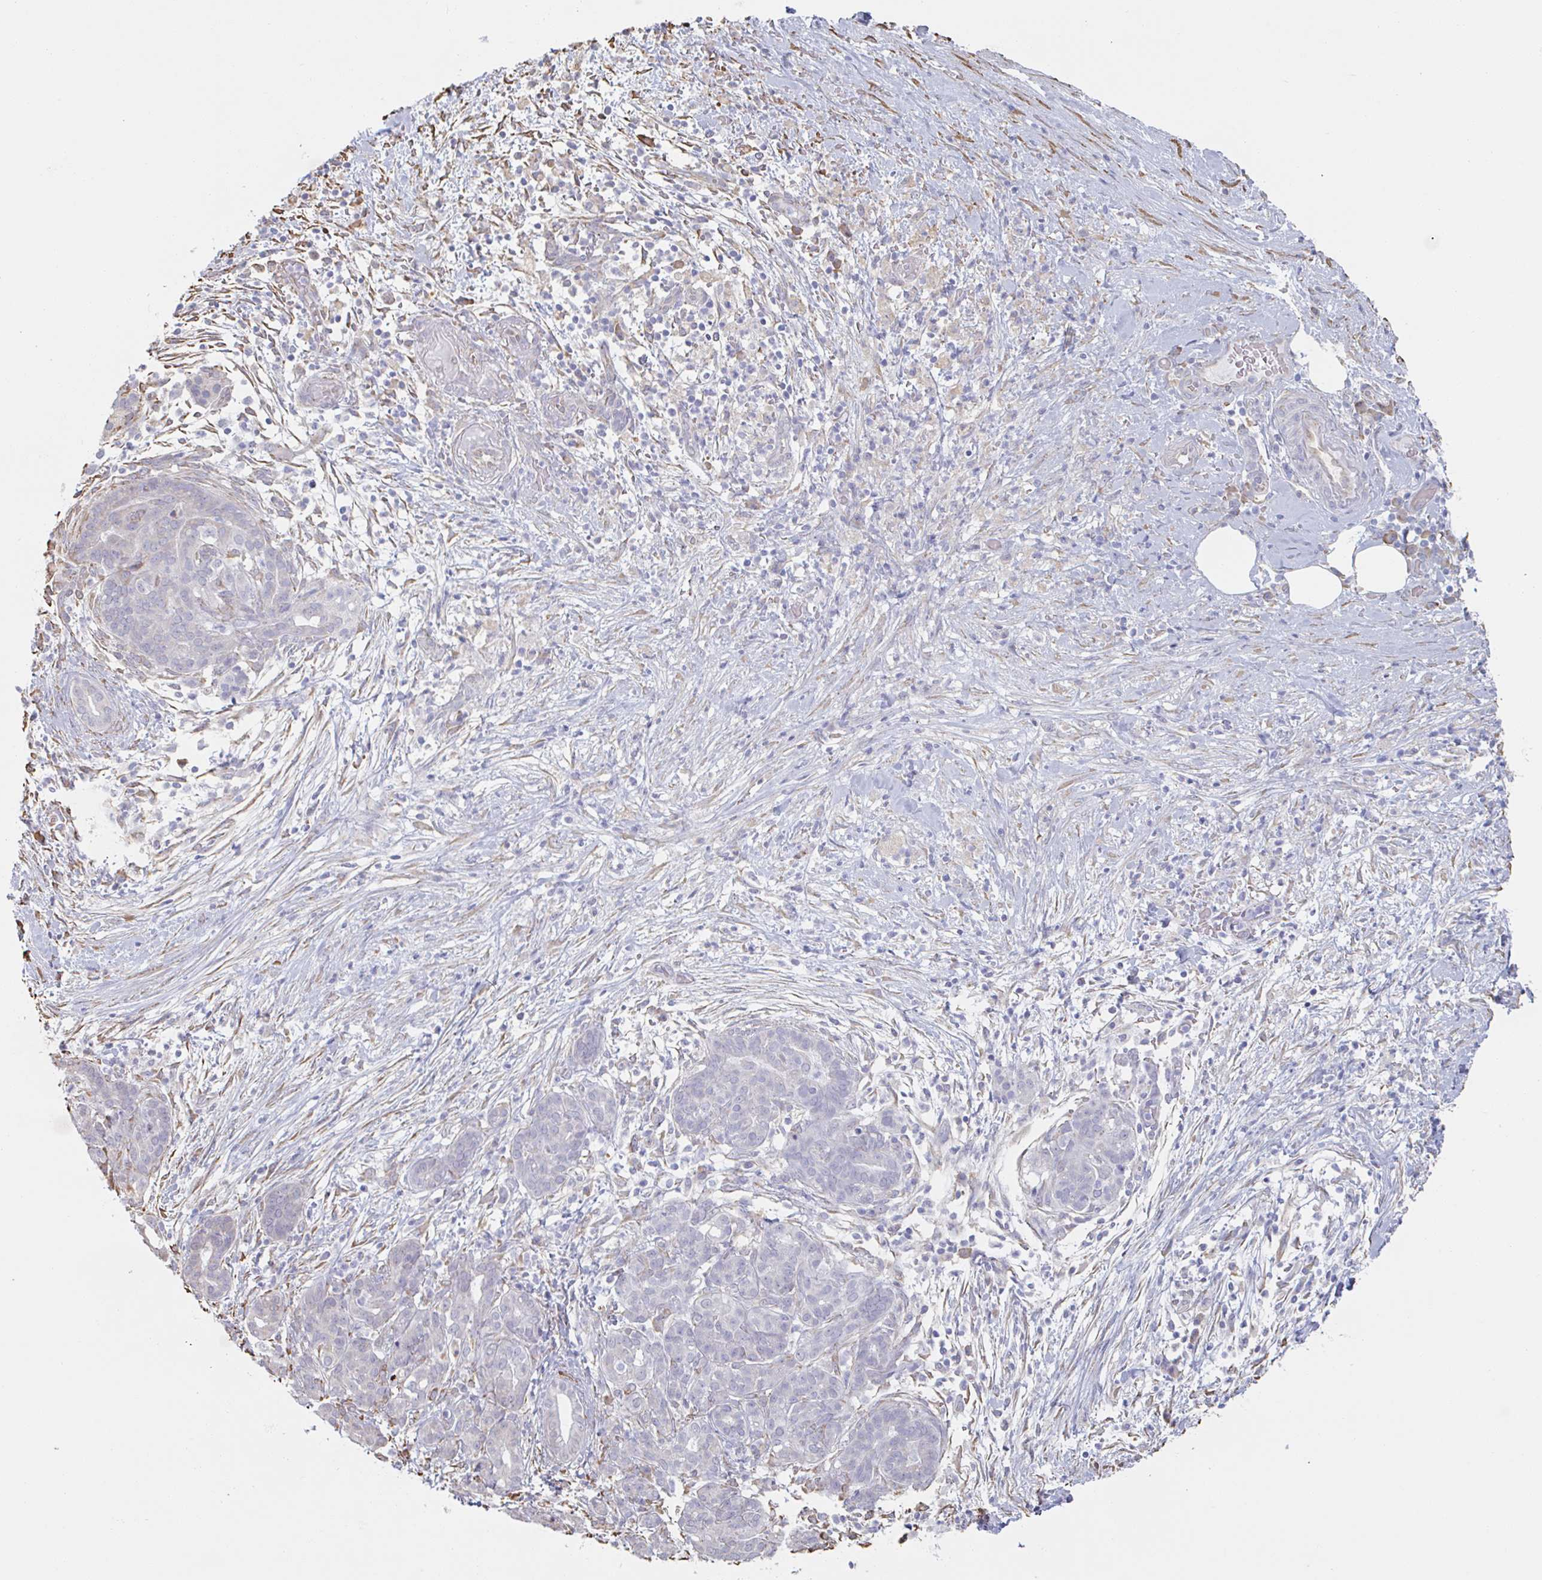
{"staining": {"intensity": "negative", "quantity": "none", "location": "none"}, "tissue": "pancreatic cancer", "cell_type": "Tumor cells", "image_type": "cancer", "snomed": [{"axis": "morphology", "description": "Adenocarcinoma, NOS"}, {"axis": "topography", "description": "Pancreas"}], "caption": "Adenocarcinoma (pancreatic) was stained to show a protein in brown. There is no significant positivity in tumor cells.", "gene": "RAB5IF", "patient": {"sex": "male", "age": 44}}